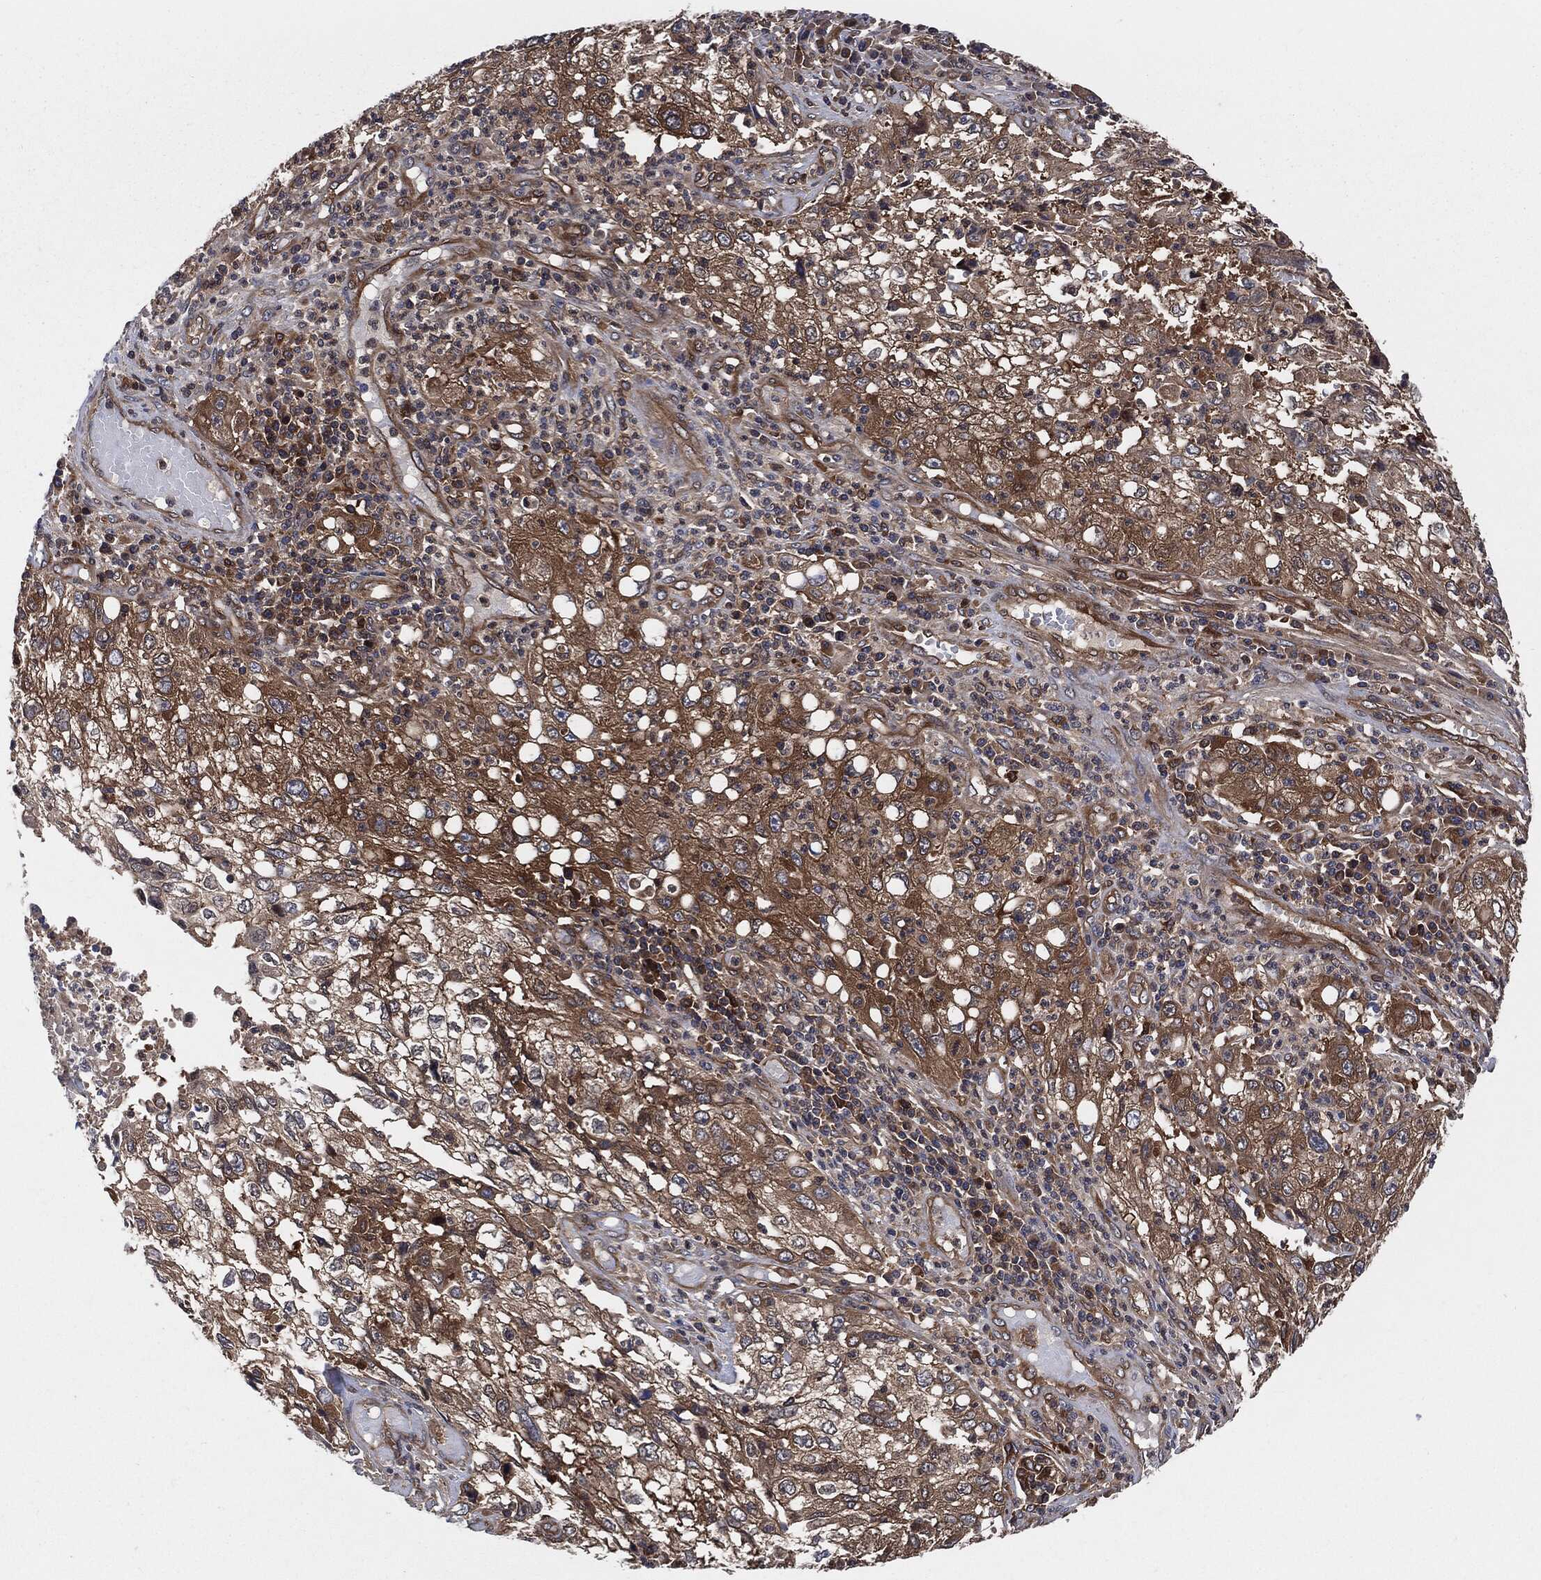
{"staining": {"intensity": "moderate", "quantity": "25%-75%", "location": "cytoplasmic/membranous"}, "tissue": "cervical cancer", "cell_type": "Tumor cells", "image_type": "cancer", "snomed": [{"axis": "morphology", "description": "Squamous cell carcinoma, NOS"}, {"axis": "topography", "description": "Cervix"}], "caption": "Immunohistochemical staining of cervical cancer (squamous cell carcinoma) exhibits medium levels of moderate cytoplasmic/membranous staining in about 25%-75% of tumor cells.", "gene": "XPNPEP1", "patient": {"sex": "female", "age": 36}}